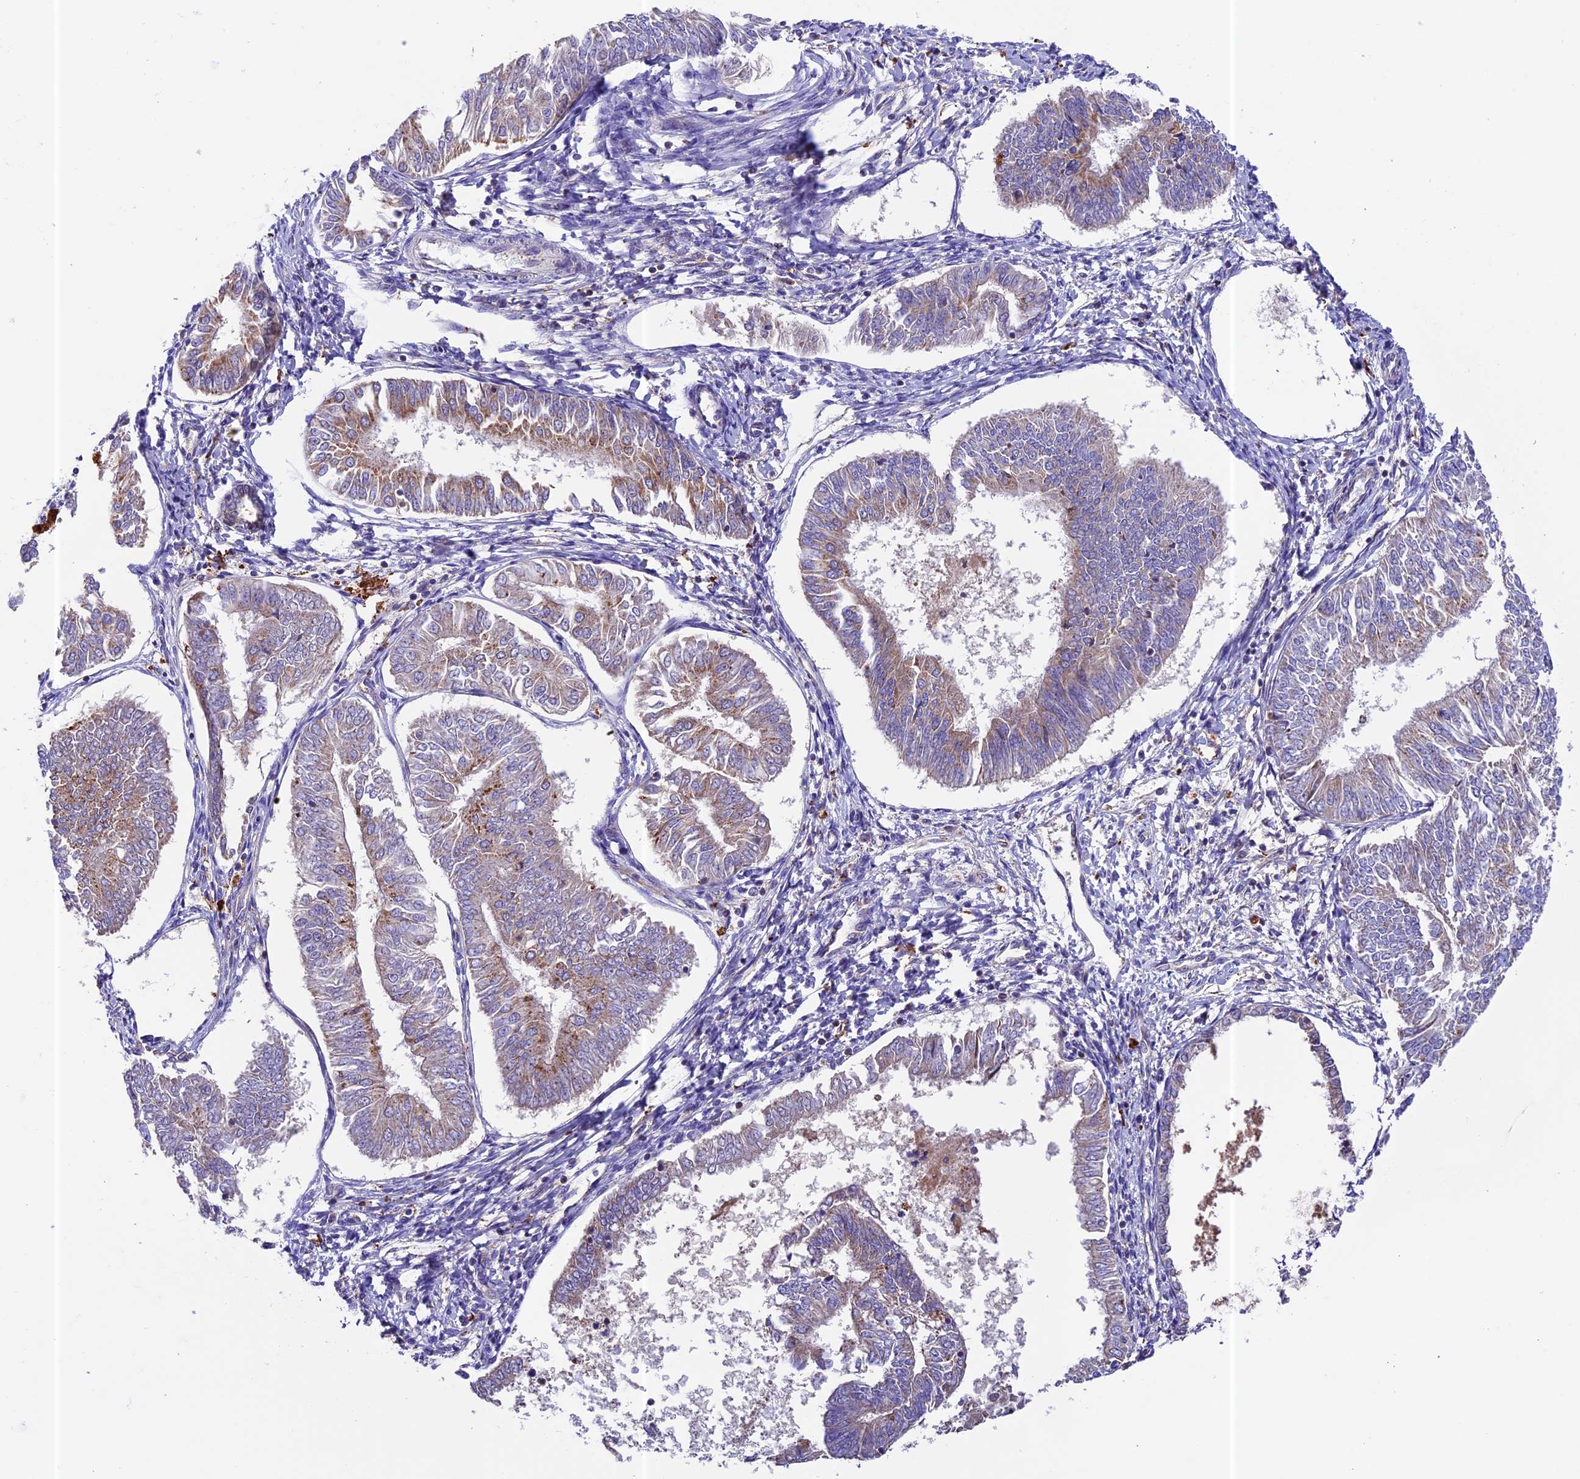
{"staining": {"intensity": "moderate", "quantity": "25%-75%", "location": "cytoplasmic/membranous"}, "tissue": "endometrial cancer", "cell_type": "Tumor cells", "image_type": "cancer", "snomed": [{"axis": "morphology", "description": "Adenocarcinoma, NOS"}, {"axis": "topography", "description": "Endometrium"}], "caption": "Immunohistochemical staining of human endometrial cancer (adenocarcinoma) demonstrates moderate cytoplasmic/membranous protein positivity in about 25%-75% of tumor cells.", "gene": "METTL22", "patient": {"sex": "female", "age": 58}}